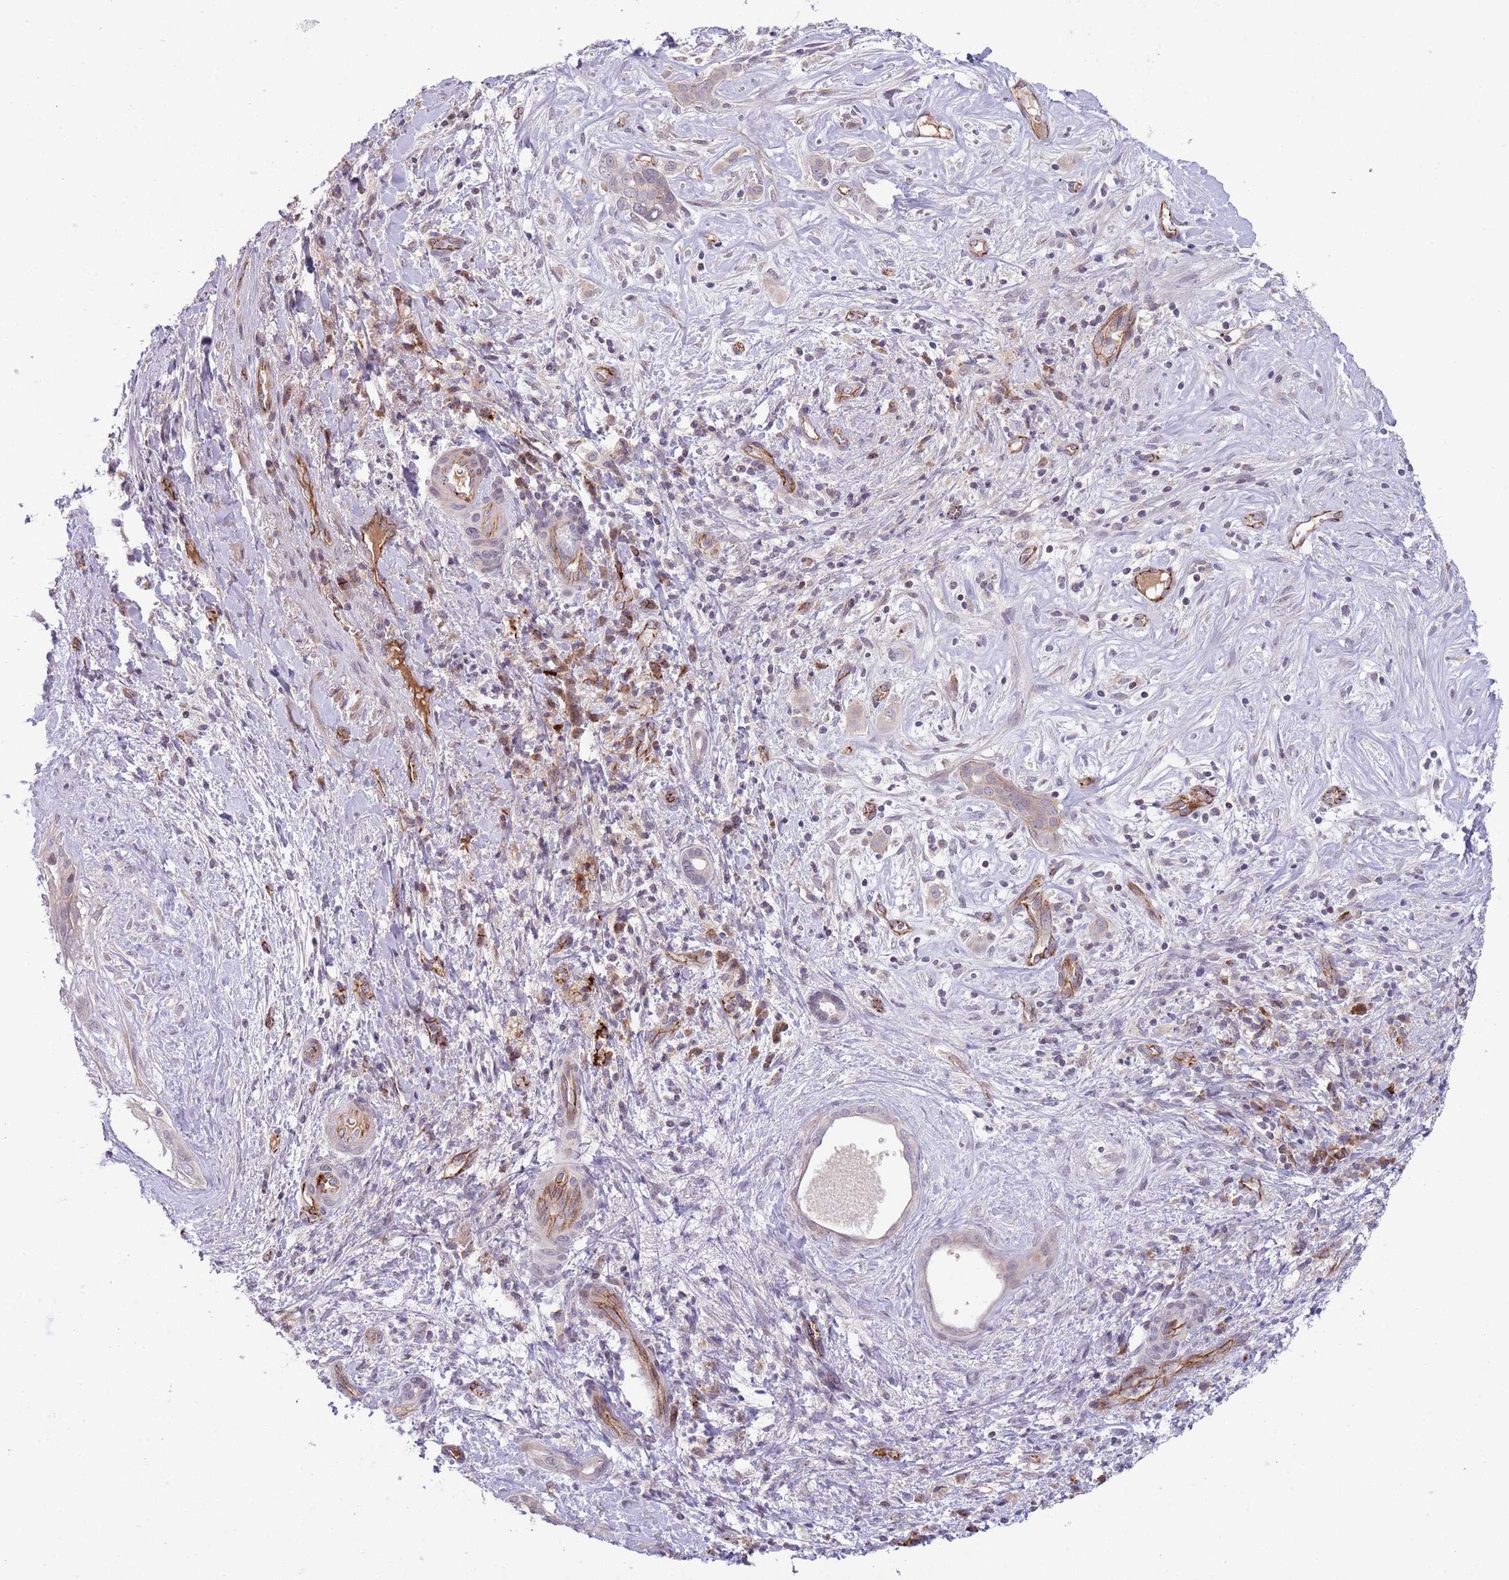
{"staining": {"intensity": "negative", "quantity": "none", "location": "none"}, "tissue": "liver cancer", "cell_type": "Tumor cells", "image_type": "cancer", "snomed": [{"axis": "morphology", "description": "Cholangiocarcinoma"}, {"axis": "topography", "description": "Liver"}], "caption": "This is an immunohistochemistry micrograph of human liver cholangiocarcinoma. There is no staining in tumor cells.", "gene": "DPP10", "patient": {"sex": "male", "age": 67}}